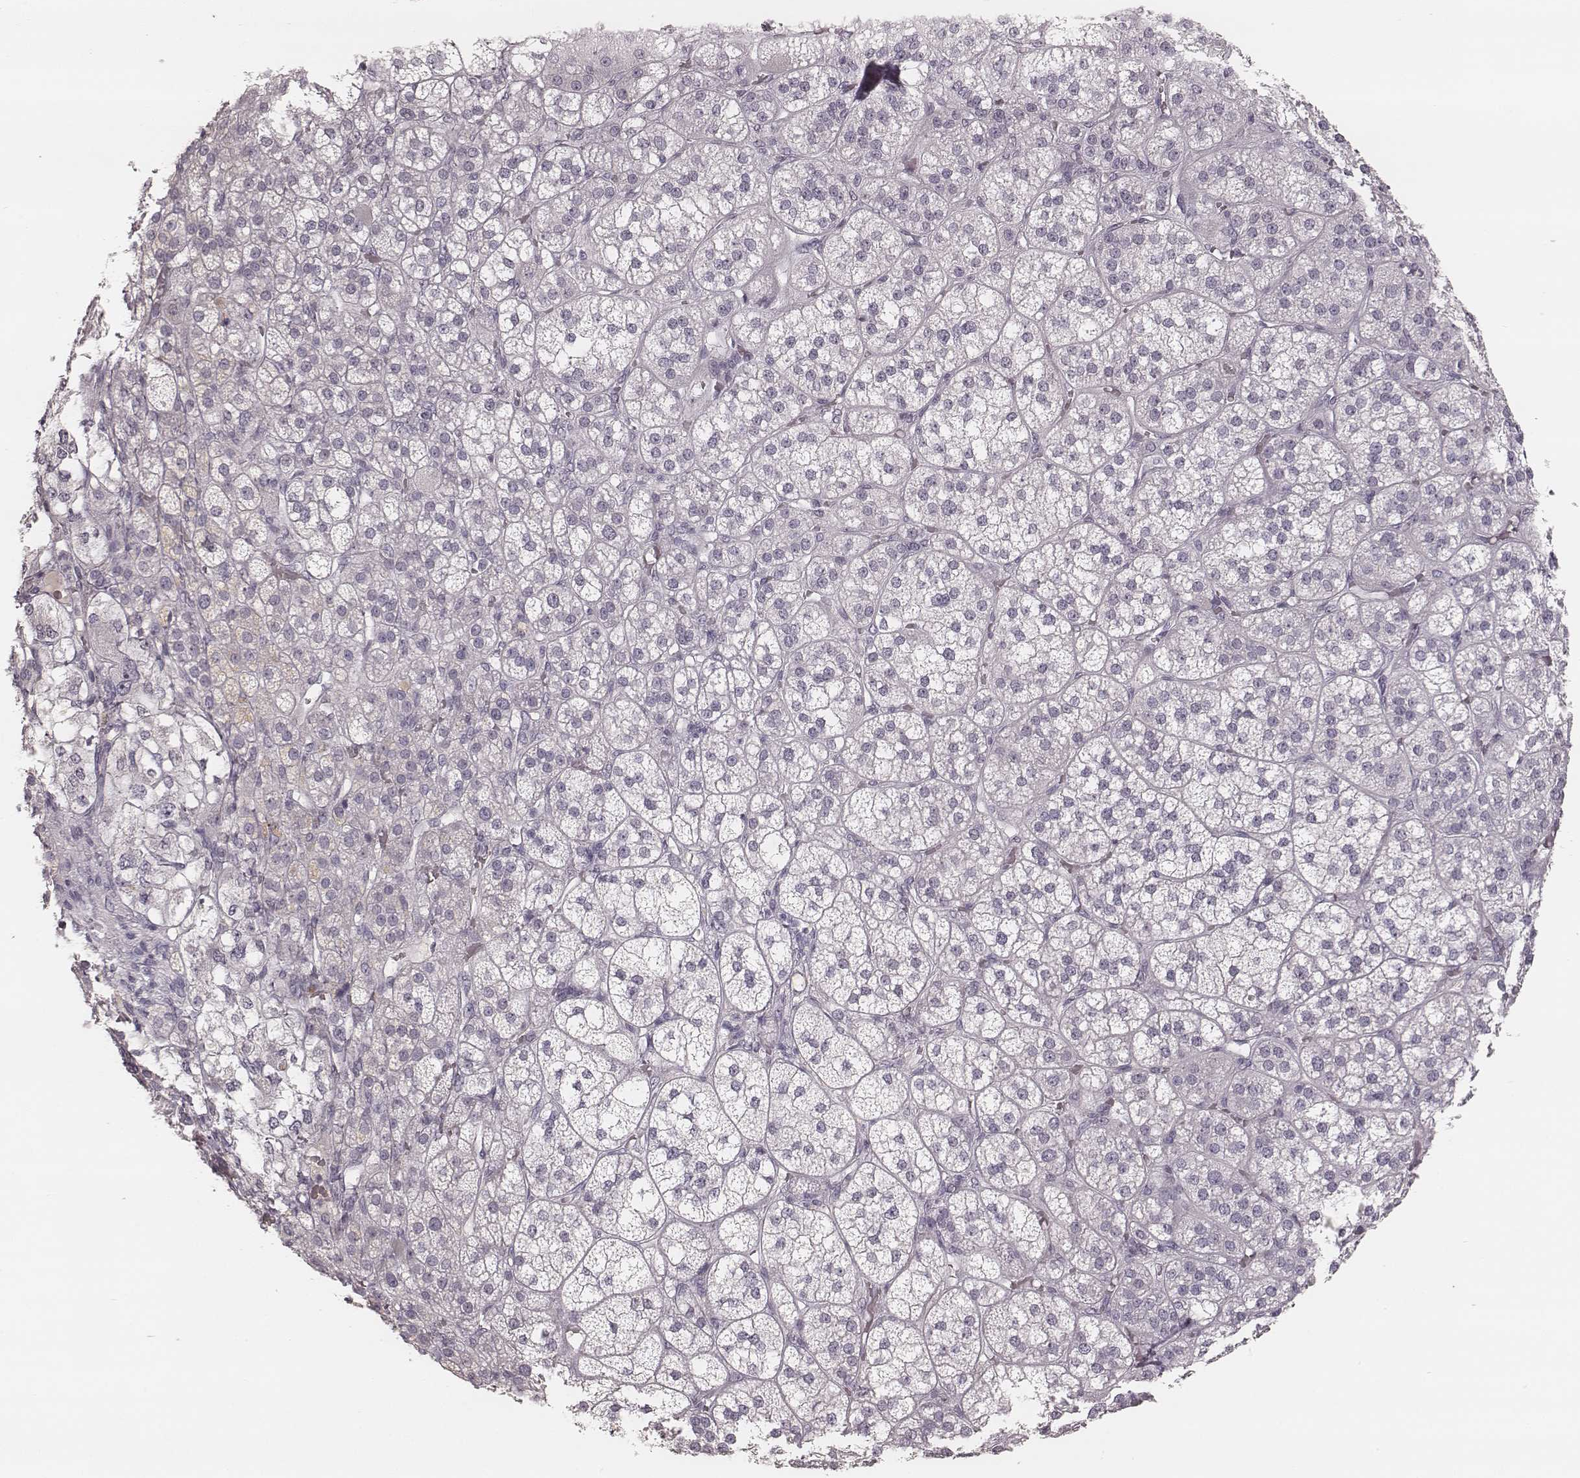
{"staining": {"intensity": "negative", "quantity": "none", "location": "none"}, "tissue": "adrenal gland", "cell_type": "Glandular cells", "image_type": "normal", "snomed": [{"axis": "morphology", "description": "Normal tissue, NOS"}, {"axis": "topography", "description": "Adrenal gland"}], "caption": "Adrenal gland was stained to show a protein in brown. There is no significant staining in glandular cells. The staining is performed using DAB (3,3'-diaminobenzidine) brown chromogen with nuclei counter-stained in using hematoxylin.", "gene": "SMIM24", "patient": {"sex": "female", "age": 60}}